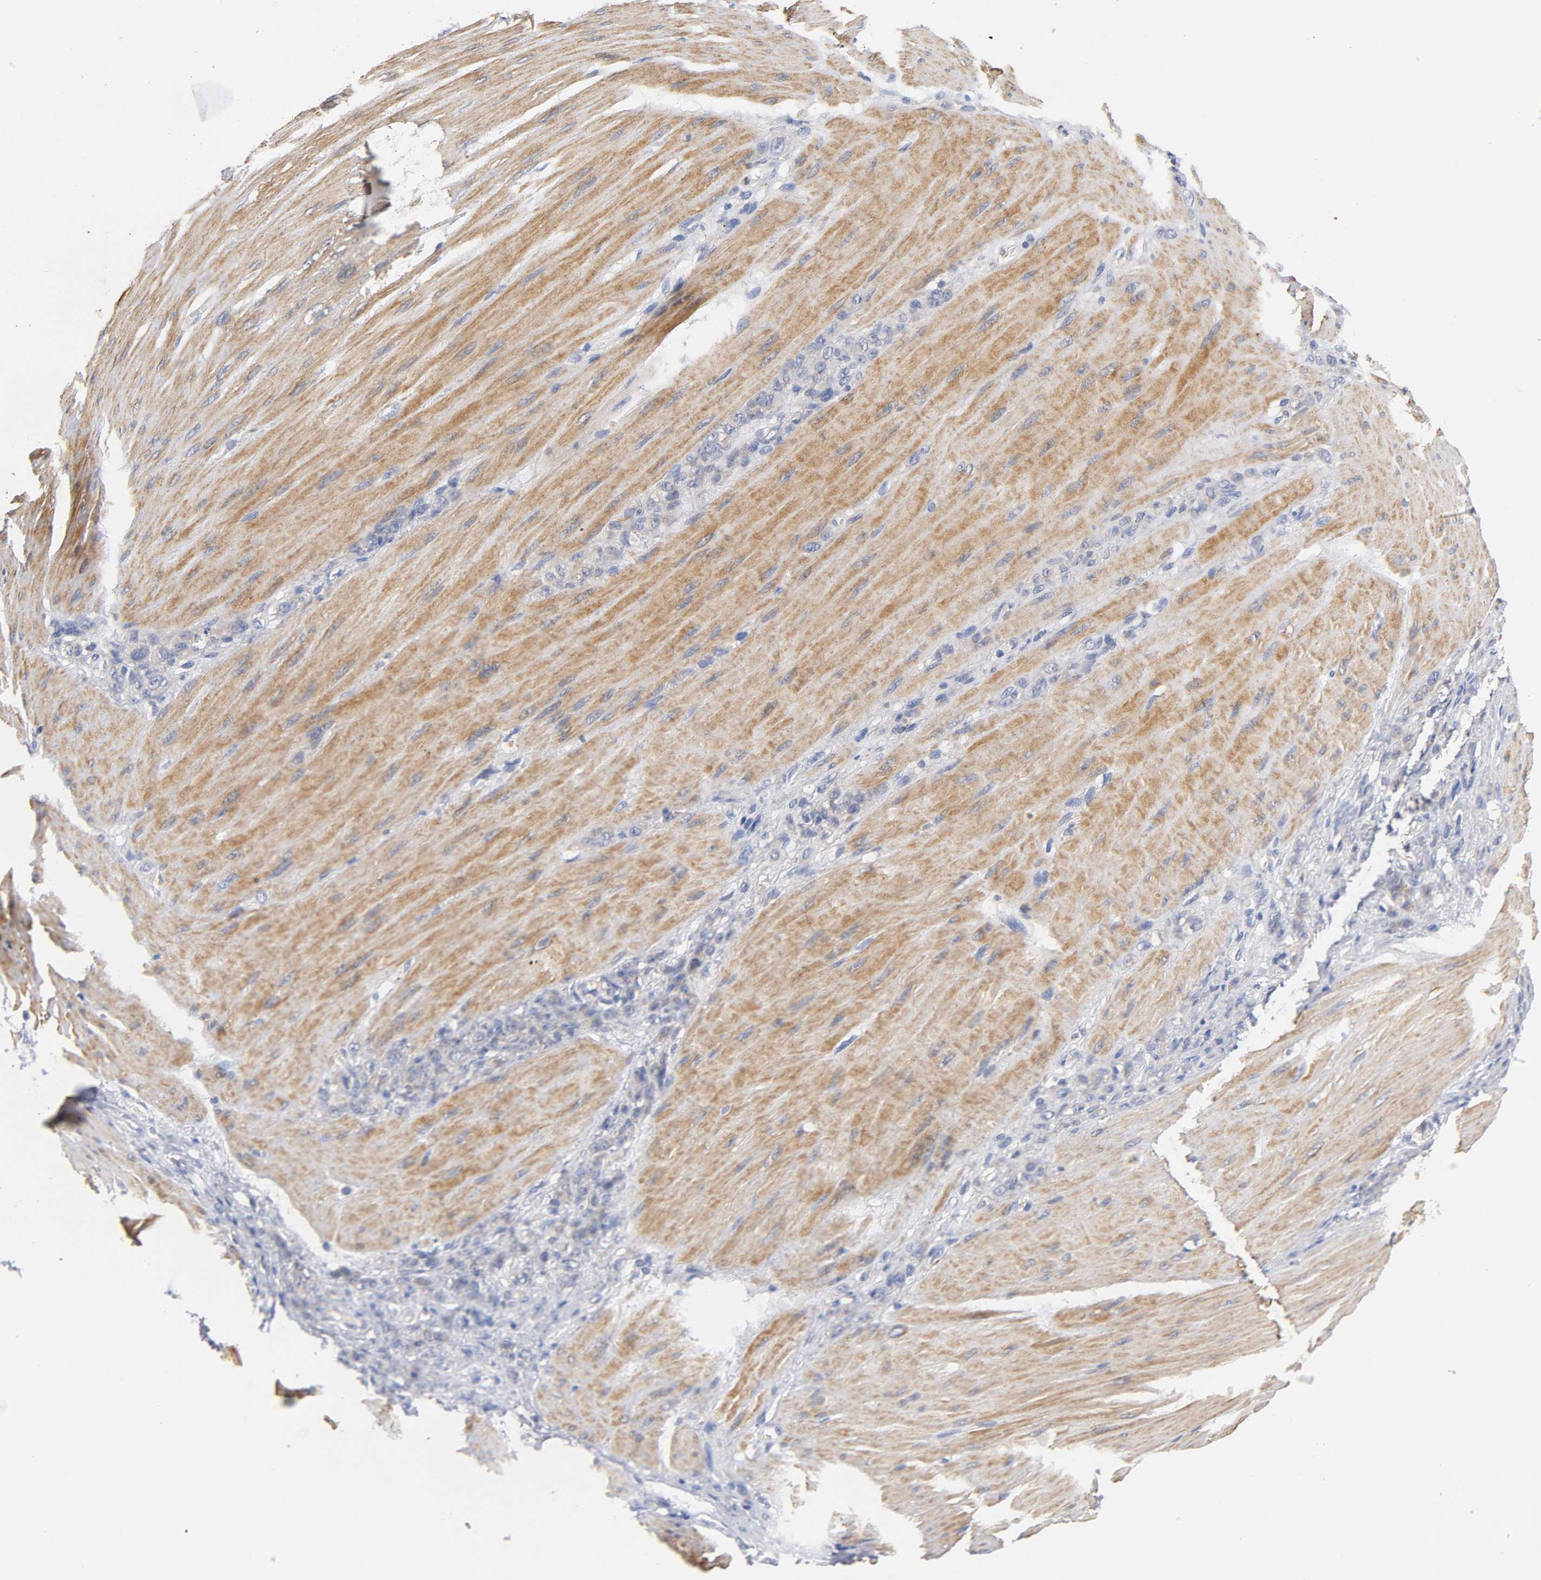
{"staining": {"intensity": "negative", "quantity": "none", "location": "none"}, "tissue": "stomach cancer", "cell_type": "Tumor cells", "image_type": "cancer", "snomed": [{"axis": "morphology", "description": "Adenocarcinoma, NOS"}, {"axis": "topography", "description": "Stomach"}], "caption": "Tumor cells show no significant protein staining in stomach adenocarcinoma.", "gene": "SEMA5A", "patient": {"sex": "male", "age": 82}}